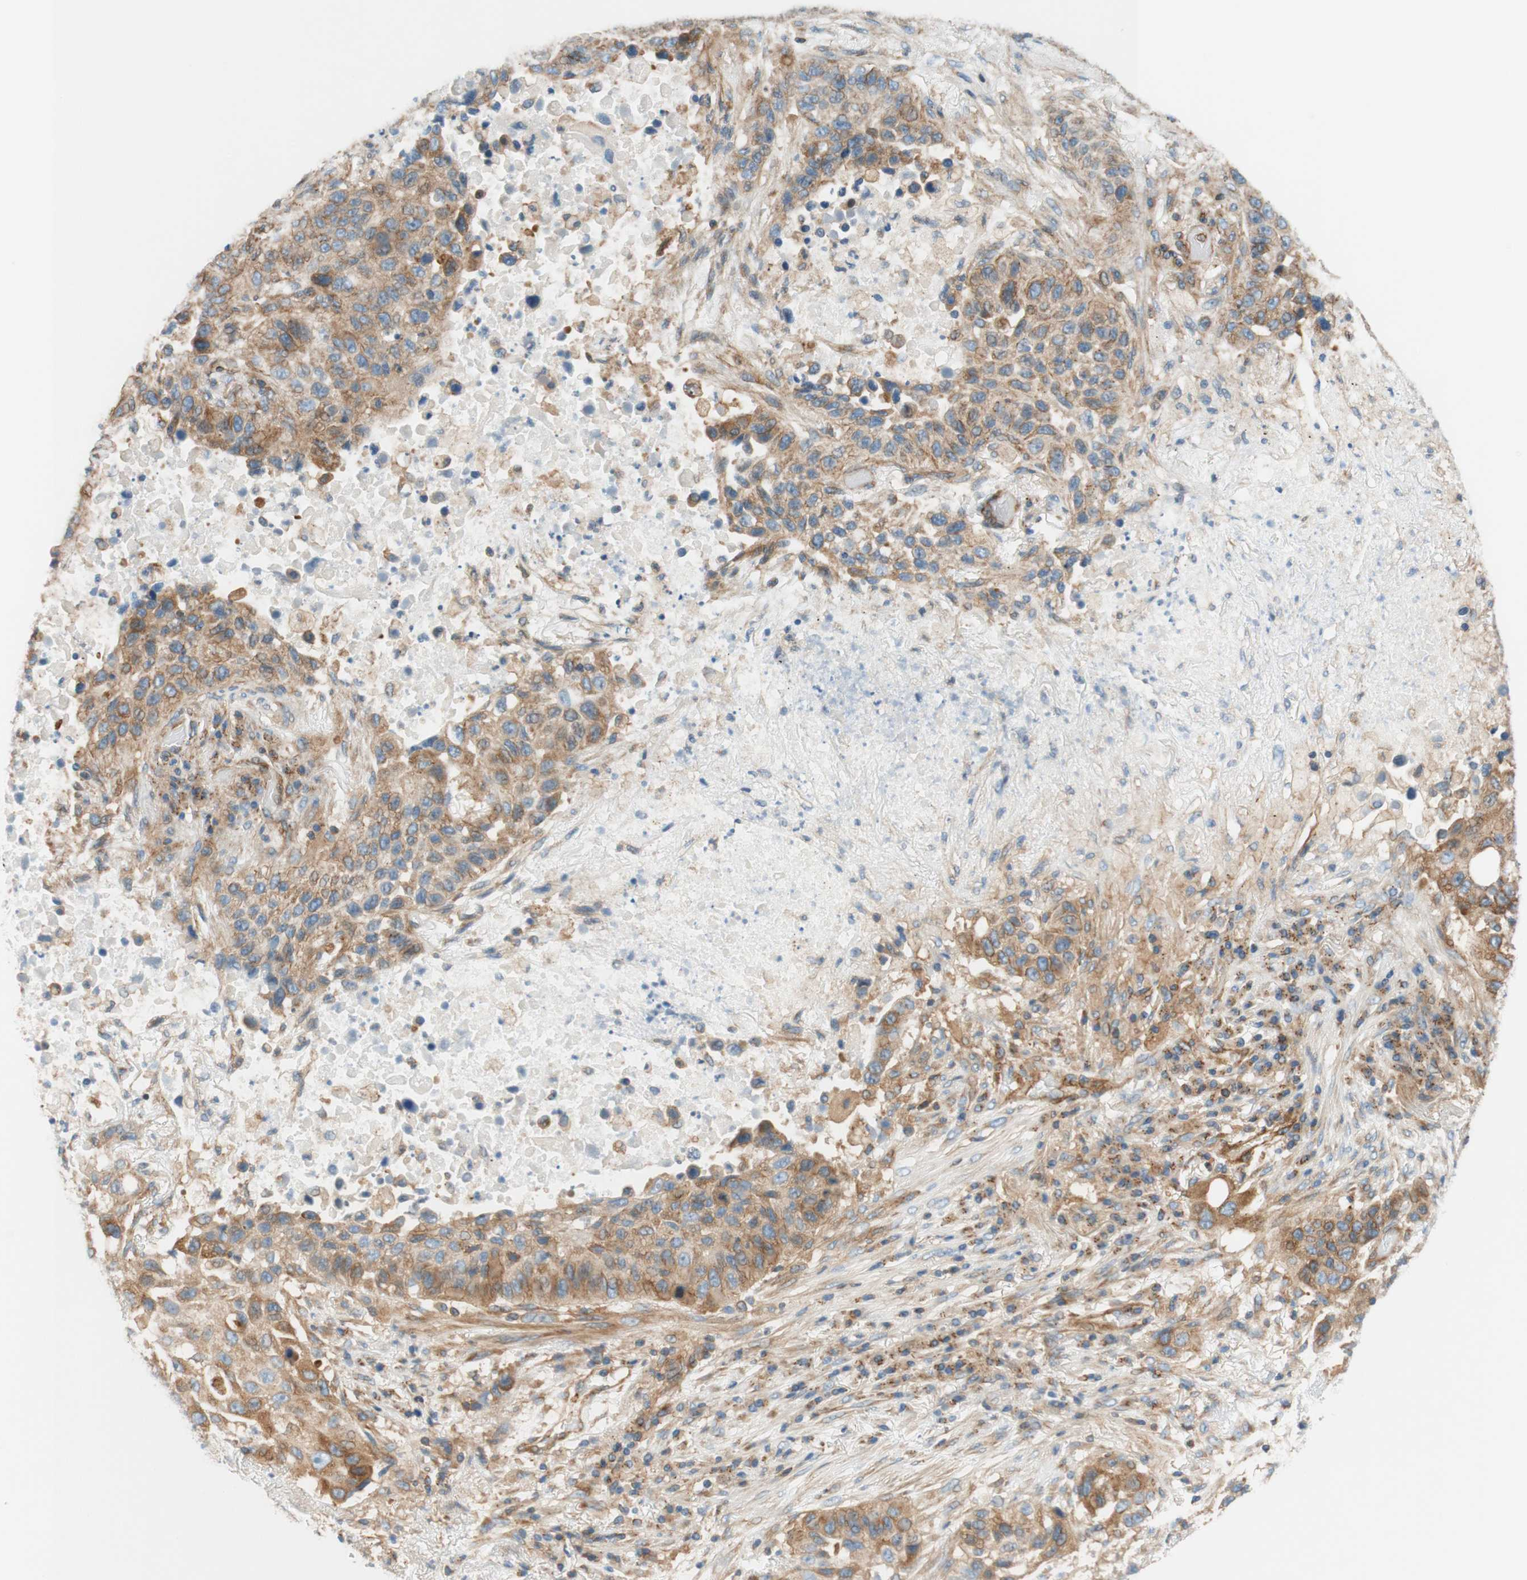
{"staining": {"intensity": "moderate", "quantity": ">75%", "location": "cytoplasmic/membranous"}, "tissue": "lung cancer", "cell_type": "Tumor cells", "image_type": "cancer", "snomed": [{"axis": "morphology", "description": "Squamous cell carcinoma, NOS"}, {"axis": "topography", "description": "Lung"}], "caption": "Immunohistochemical staining of lung squamous cell carcinoma displays moderate cytoplasmic/membranous protein staining in about >75% of tumor cells. Using DAB (3,3'-diaminobenzidine) (brown) and hematoxylin (blue) stains, captured at high magnification using brightfield microscopy.", "gene": "VPS26A", "patient": {"sex": "male", "age": 57}}